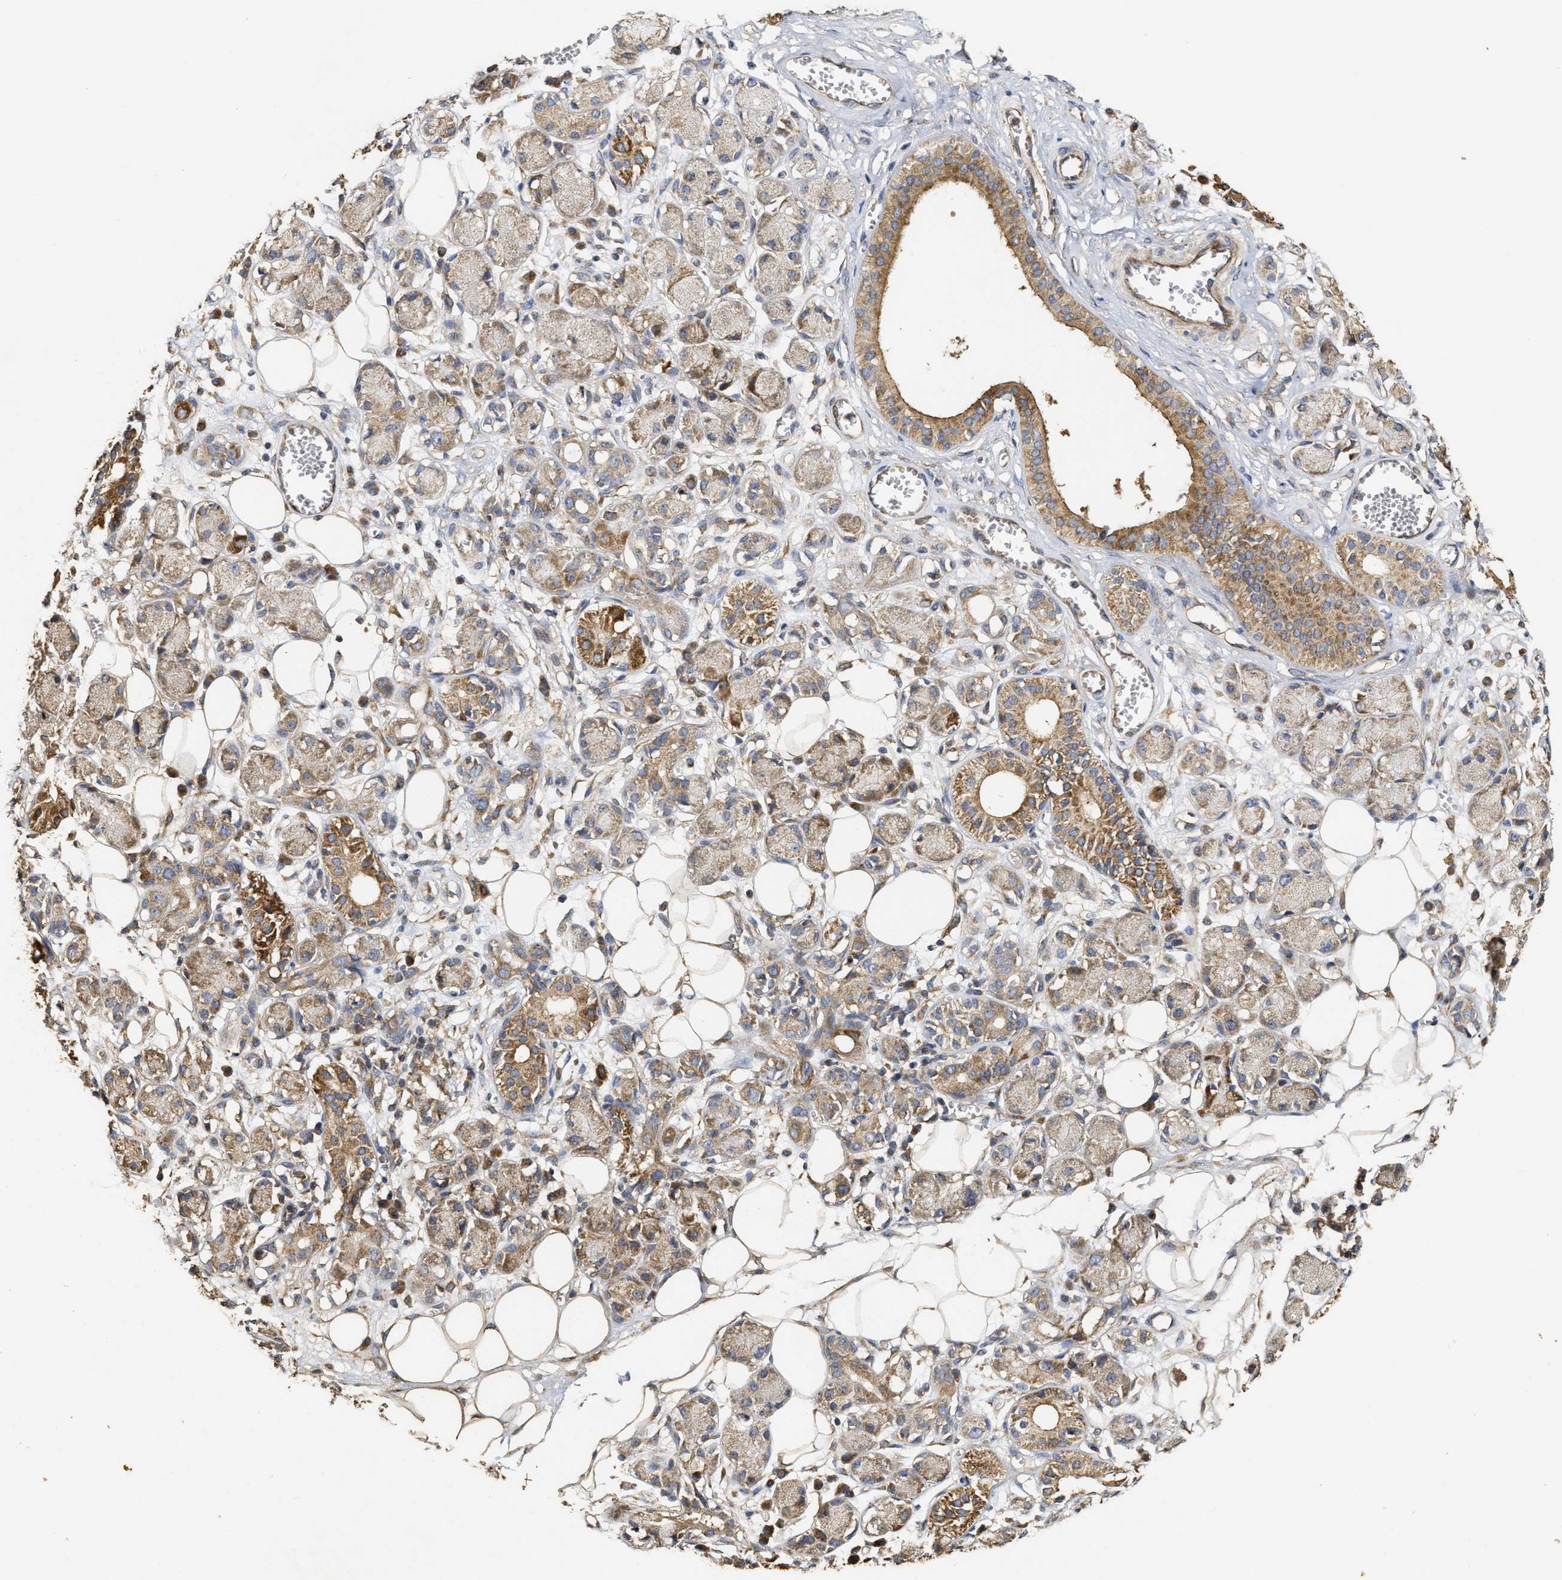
{"staining": {"intensity": "moderate", "quantity": ">75%", "location": "cytoplasmic/membranous"}, "tissue": "adipose tissue", "cell_type": "Adipocytes", "image_type": "normal", "snomed": [{"axis": "morphology", "description": "Normal tissue, NOS"}, {"axis": "morphology", "description": "Inflammation, NOS"}, {"axis": "topography", "description": "Salivary gland"}, {"axis": "topography", "description": "Peripheral nerve tissue"}], "caption": "Moderate cytoplasmic/membranous protein positivity is appreciated in about >75% of adipocytes in adipose tissue.", "gene": "NAV1", "patient": {"sex": "female", "age": 75}}